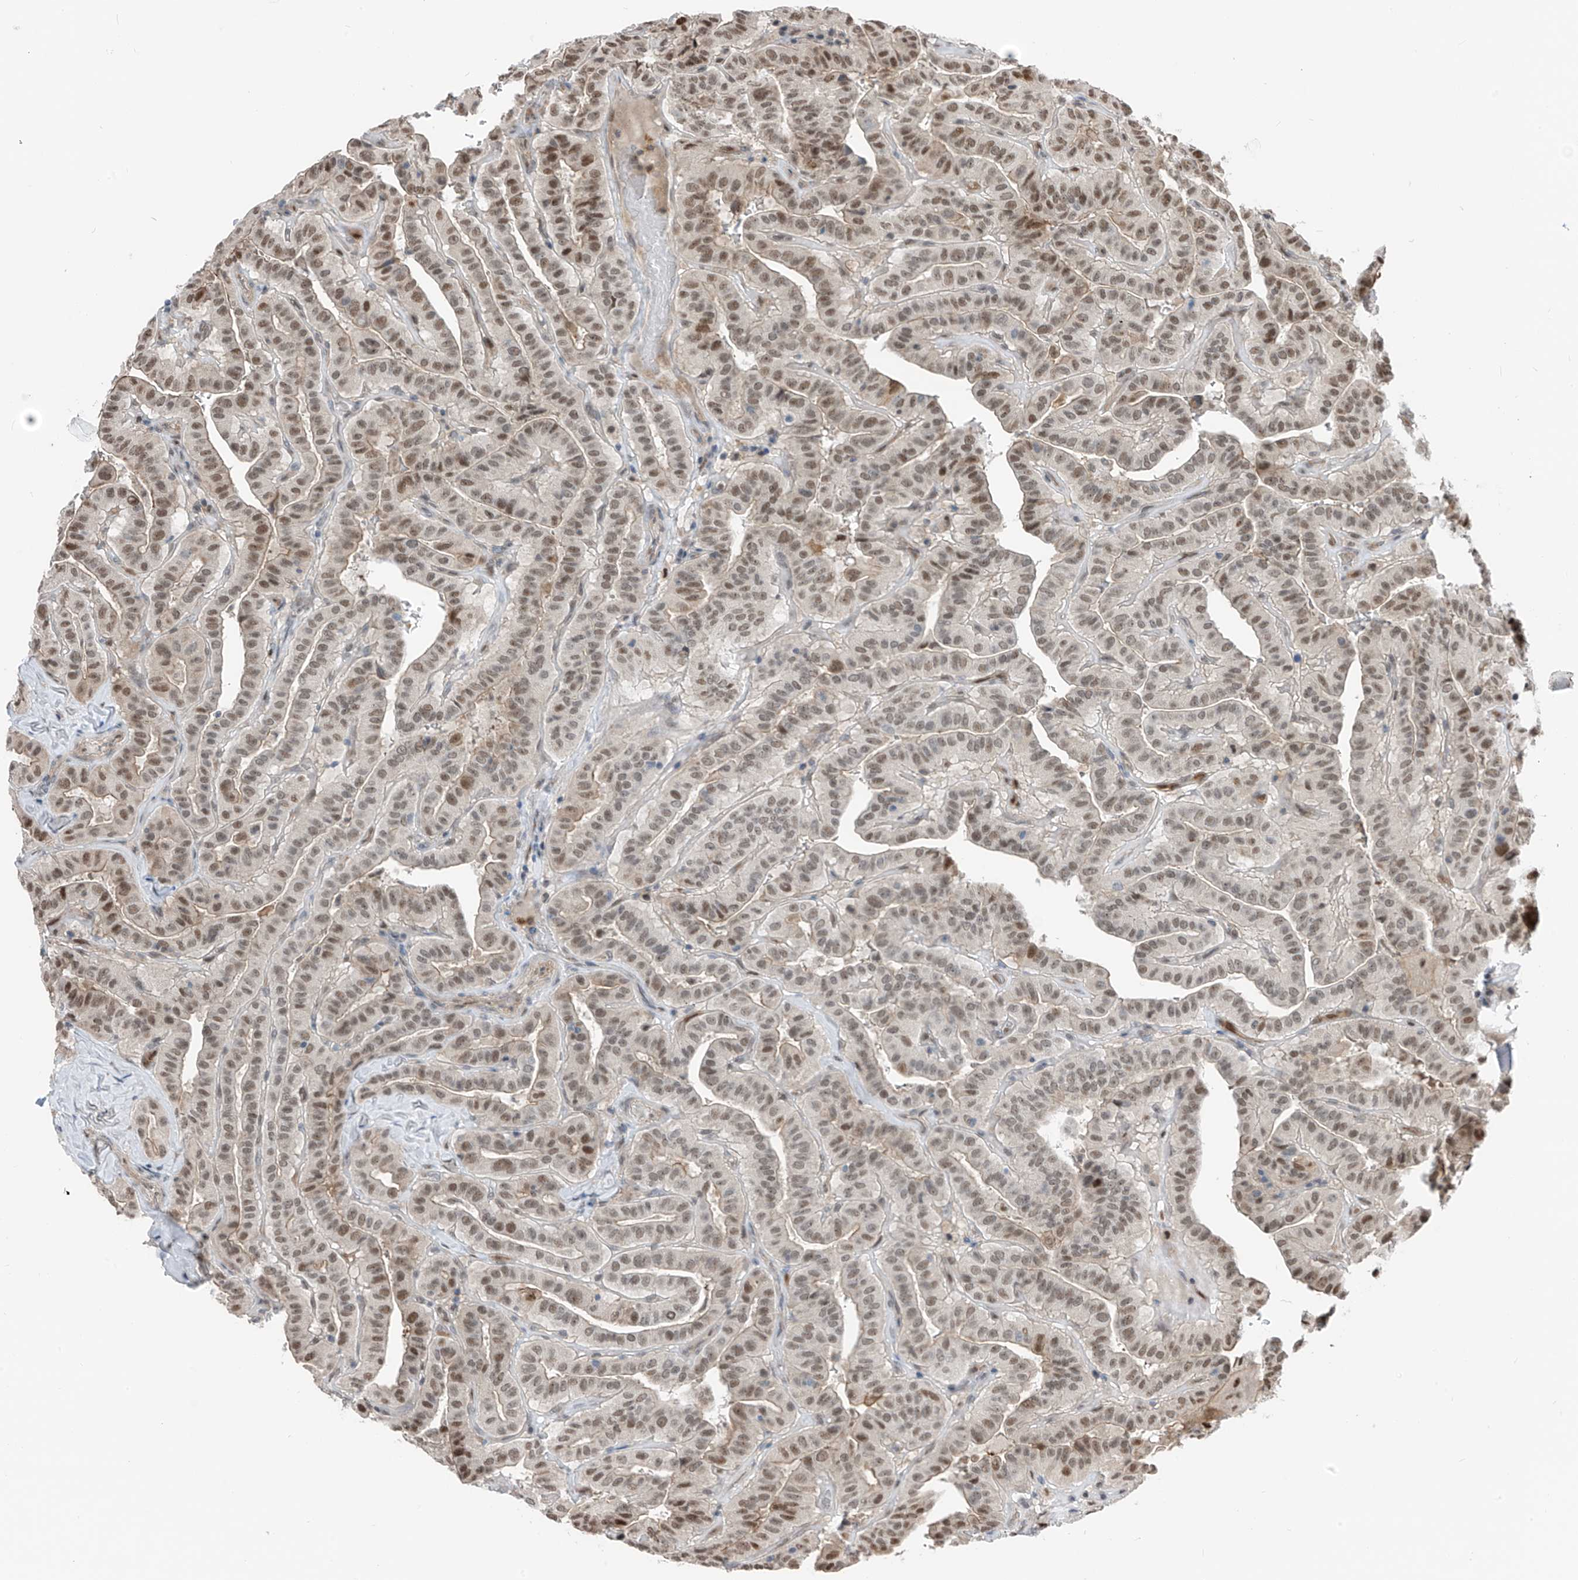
{"staining": {"intensity": "moderate", "quantity": ">75%", "location": "nuclear"}, "tissue": "thyroid cancer", "cell_type": "Tumor cells", "image_type": "cancer", "snomed": [{"axis": "morphology", "description": "Papillary adenocarcinoma, NOS"}, {"axis": "topography", "description": "Thyroid gland"}], "caption": "IHC of human thyroid papillary adenocarcinoma exhibits medium levels of moderate nuclear expression in about >75% of tumor cells.", "gene": "RBP7", "patient": {"sex": "male", "age": 77}}